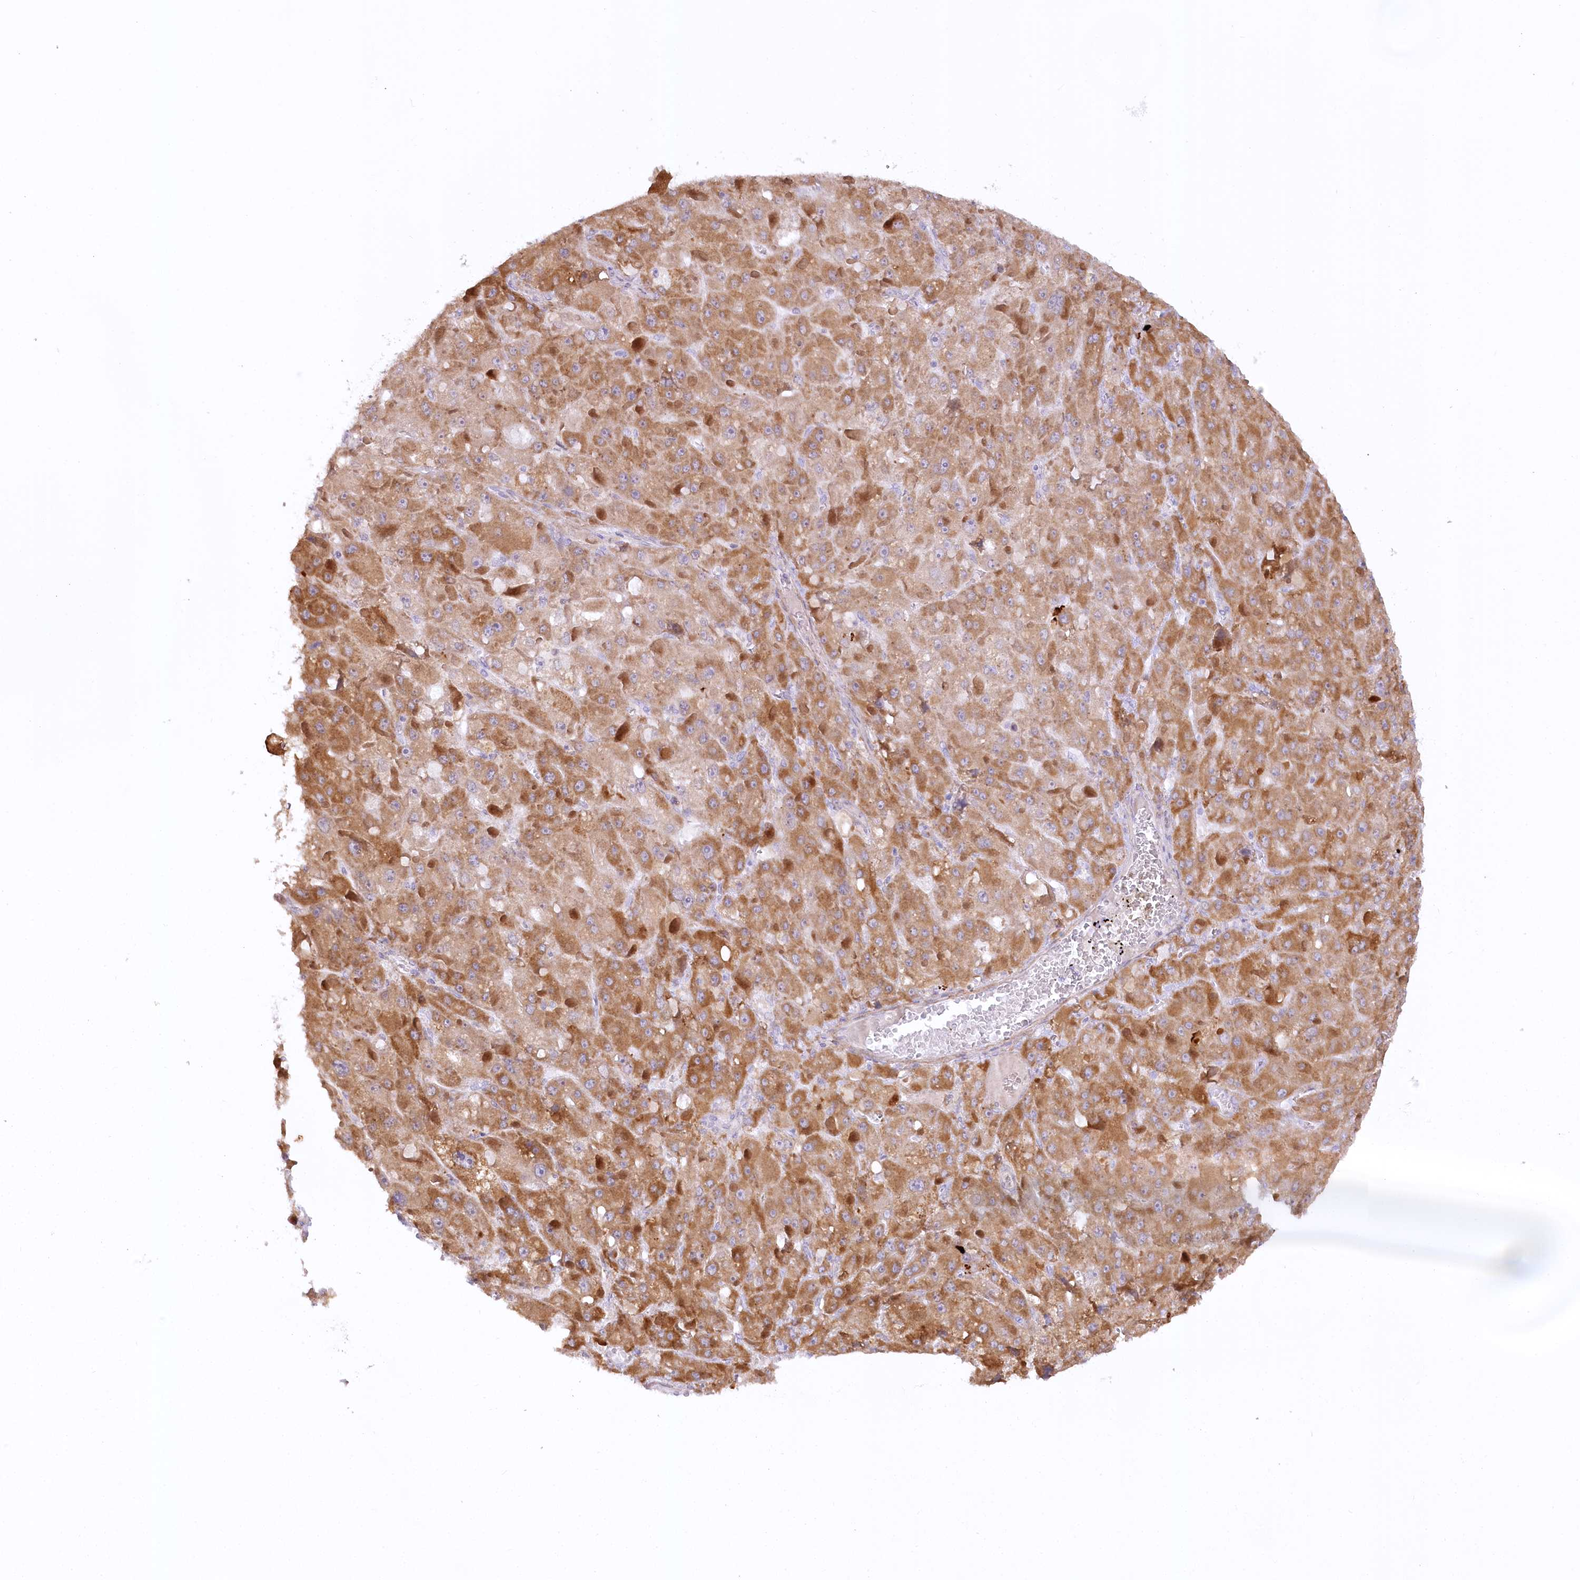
{"staining": {"intensity": "moderate", "quantity": "25%-75%", "location": "cytoplasmic/membranous"}, "tissue": "liver cancer", "cell_type": "Tumor cells", "image_type": "cancer", "snomed": [{"axis": "morphology", "description": "Carcinoma, Hepatocellular, NOS"}, {"axis": "topography", "description": "Liver"}], "caption": "Protein expression analysis of liver cancer exhibits moderate cytoplasmic/membranous expression in about 25%-75% of tumor cells. The staining is performed using DAB brown chromogen to label protein expression. The nuclei are counter-stained blue using hematoxylin.", "gene": "NCKAP5", "patient": {"sex": "female", "age": 73}}